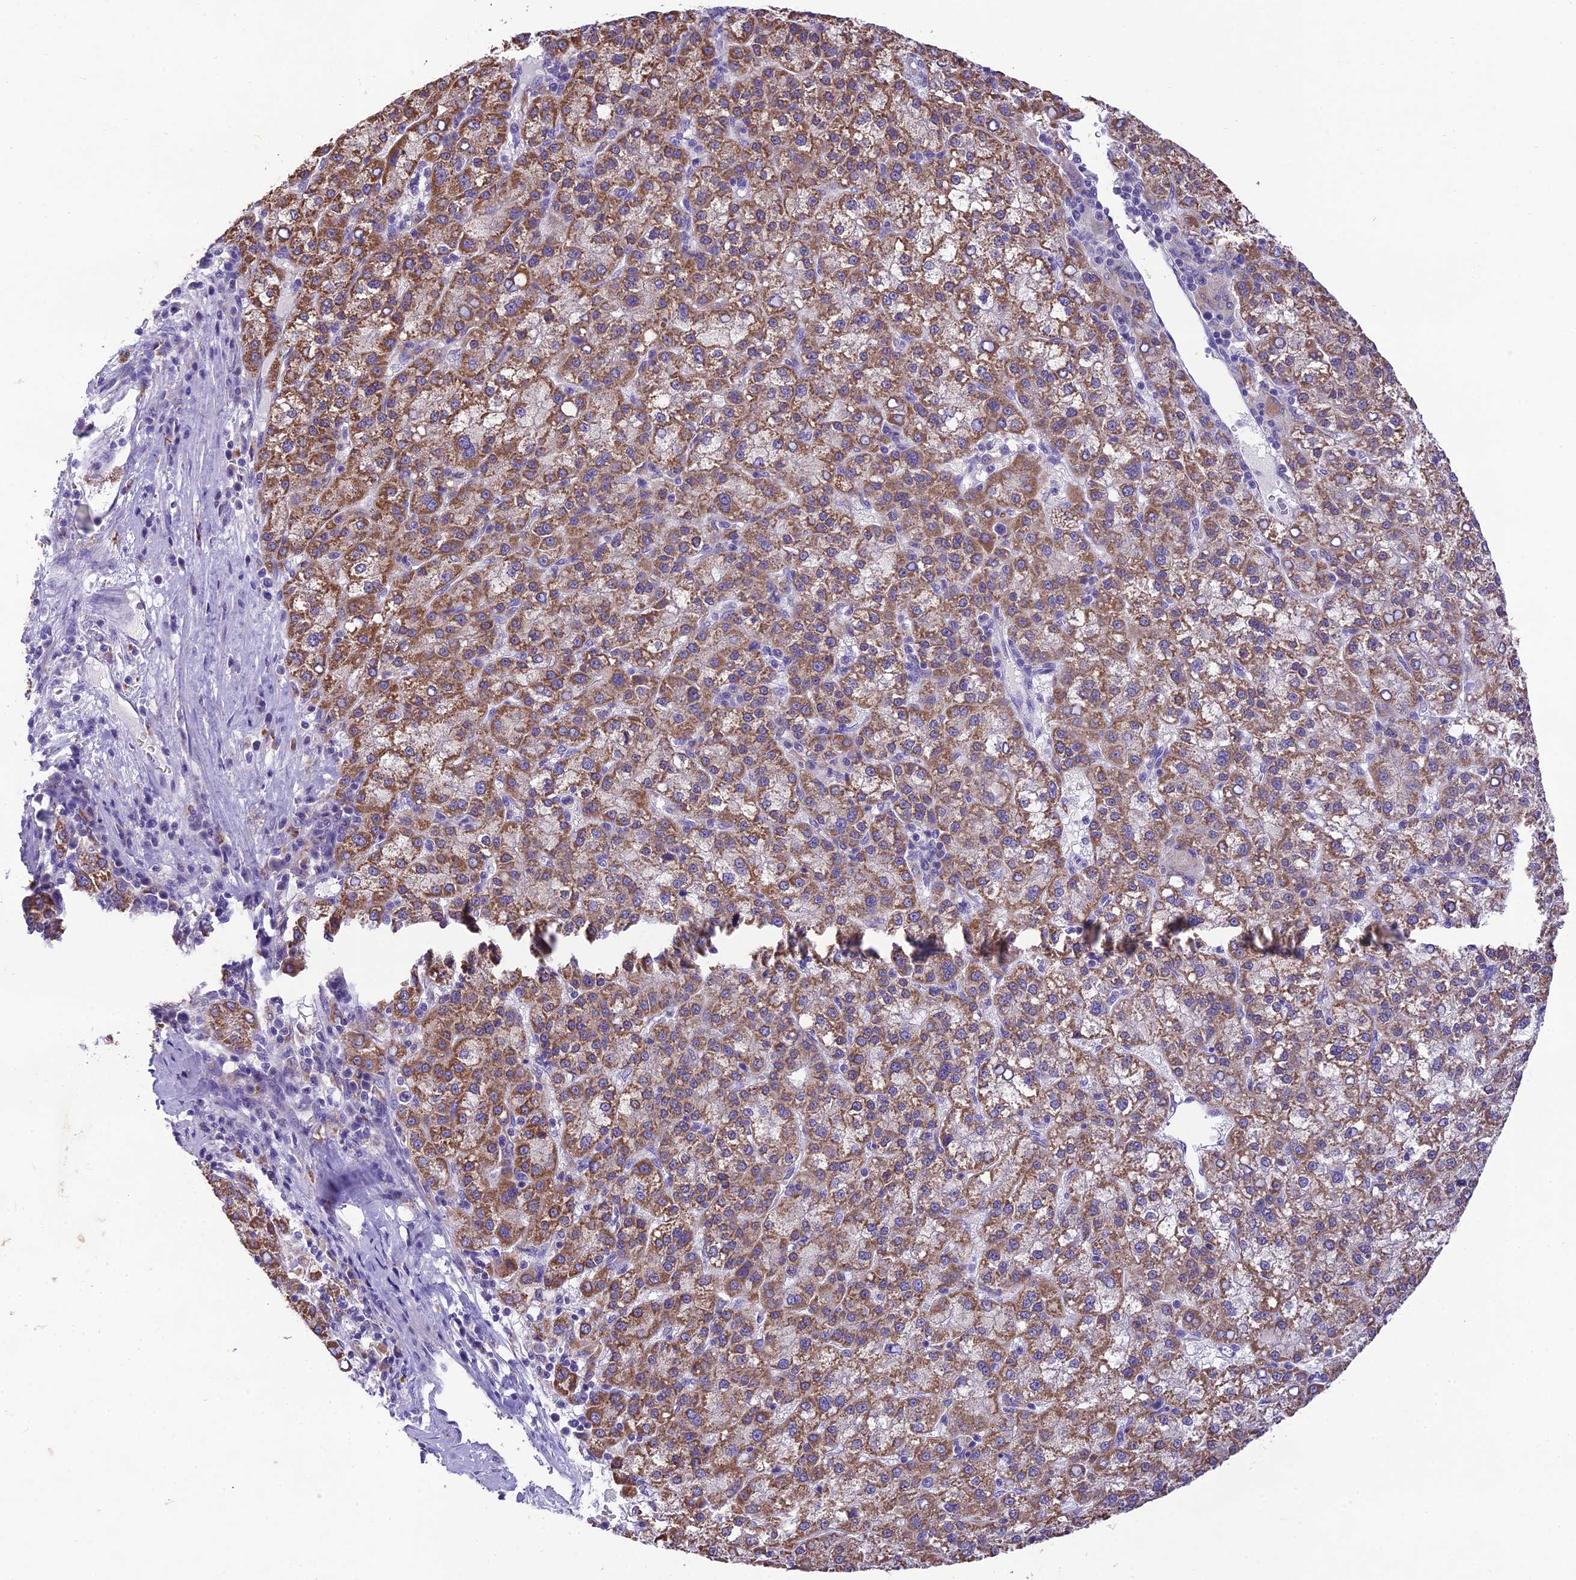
{"staining": {"intensity": "moderate", "quantity": ">75%", "location": "cytoplasmic/membranous"}, "tissue": "liver cancer", "cell_type": "Tumor cells", "image_type": "cancer", "snomed": [{"axis": "morphology", "description": "Carcinoma, Hepatocellular, NOS"}, {"axis": "topography", "description": "Liver"}], "caption": "Immunohistochemistry micrograph of neoplastic tissue: human liver cancer (hepatocellular carcinoma) stained using IHC exhibits medium levels of moderate protein expression localized specifically in the cytoplasmic/membranous of tumor cells, appearing as a cytoplasmic/membranous brown color.", "gene": "MIIP", "patient": {"sex": "female", "age": 58}}